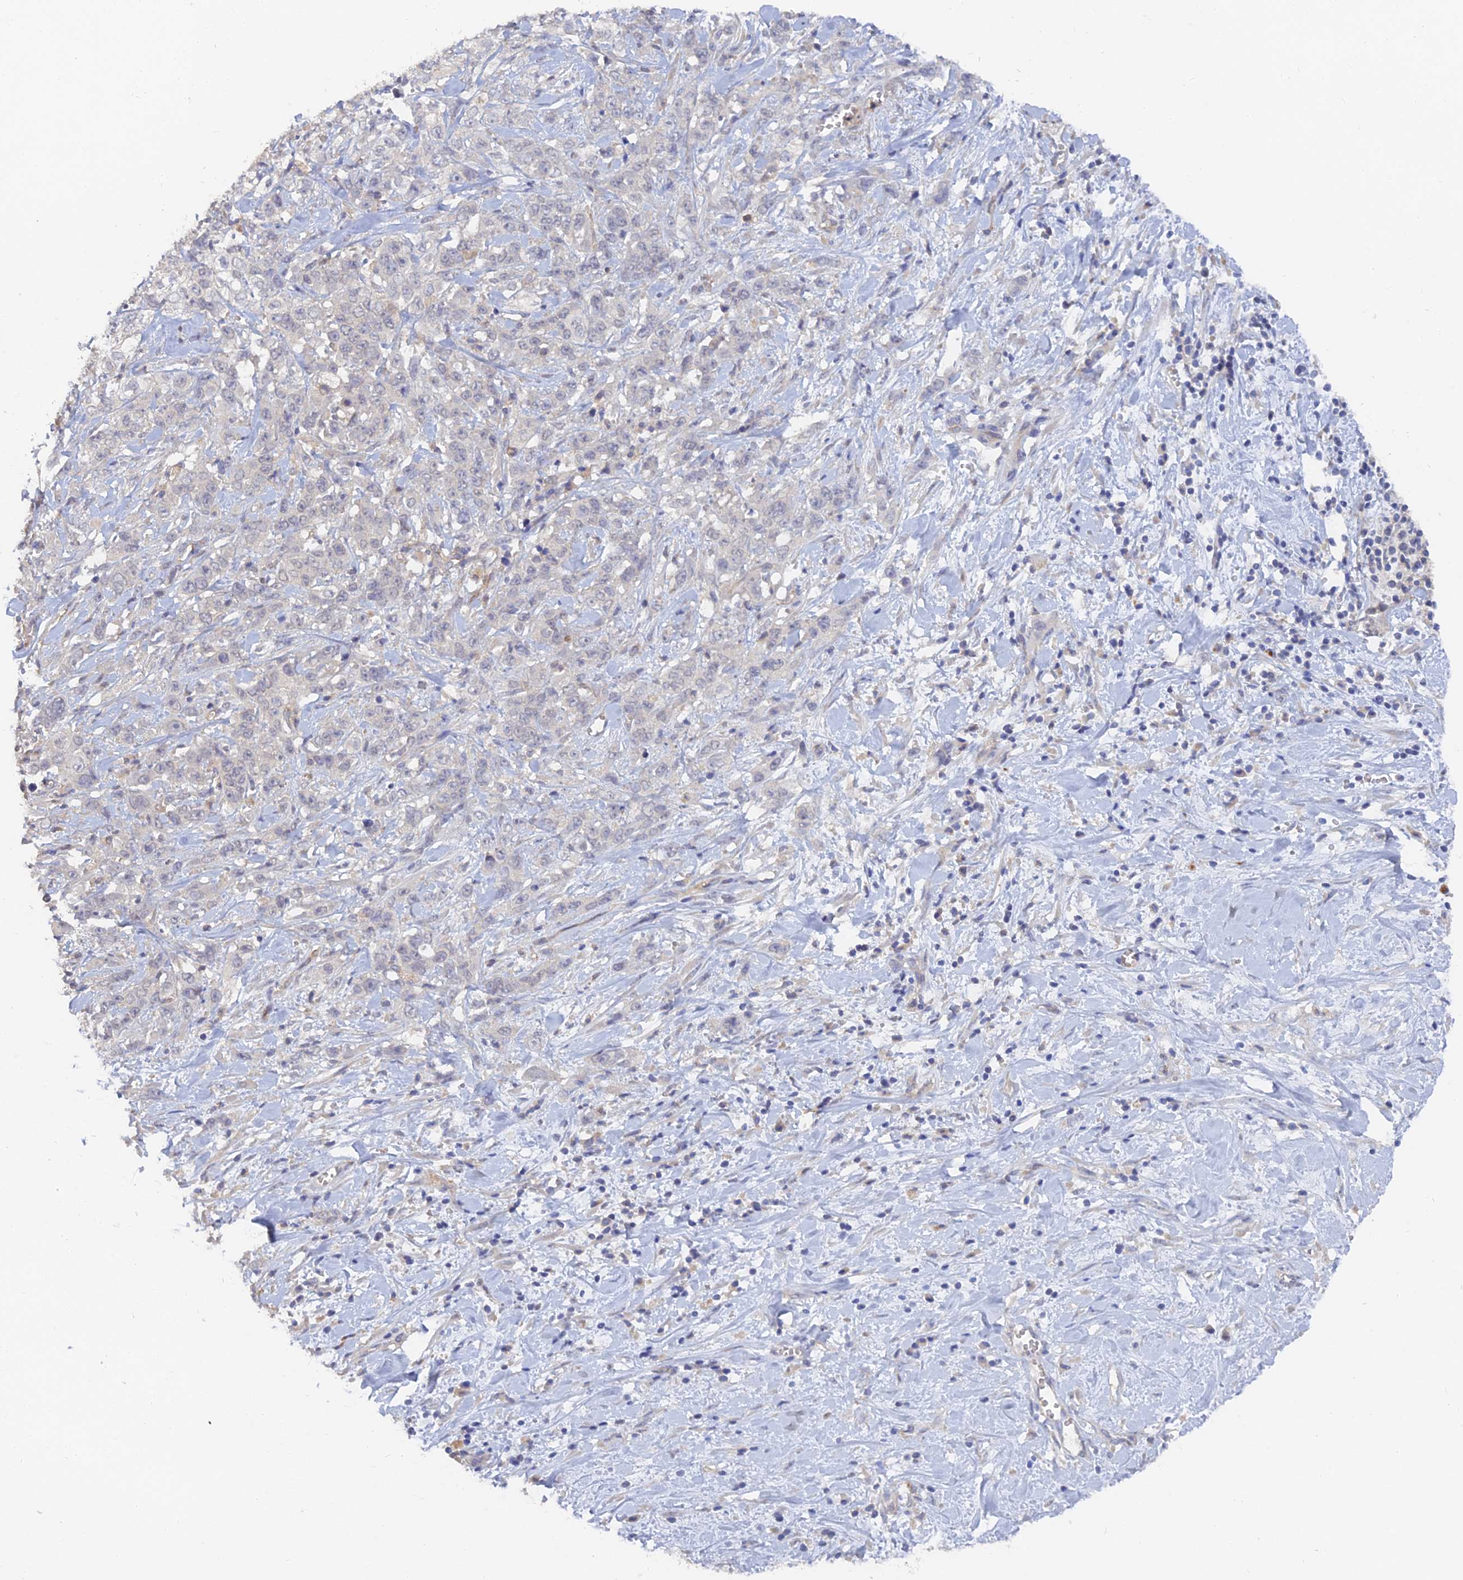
{"staining": {"intensity": "negative", "quantity": "none", "location": "none"}, "tissue": "stomach cancer", "cell_type": "Tumor cells", "image_type": "cancer", "snomed": [{"axis": "morphology", "description": "Adenocarcinoma, NOS"}, {"axis": "topography", "description": "Stomach, upper"}], "caption": "High power microscopy image of an immunohistochemistry (IHC) photomicrograph of stomach cancer (adenocarcinoma), revealing no significant staining in tumor cells.", "gene": "ARRDC1", "patient": {"sex": "male", "age": 62}}